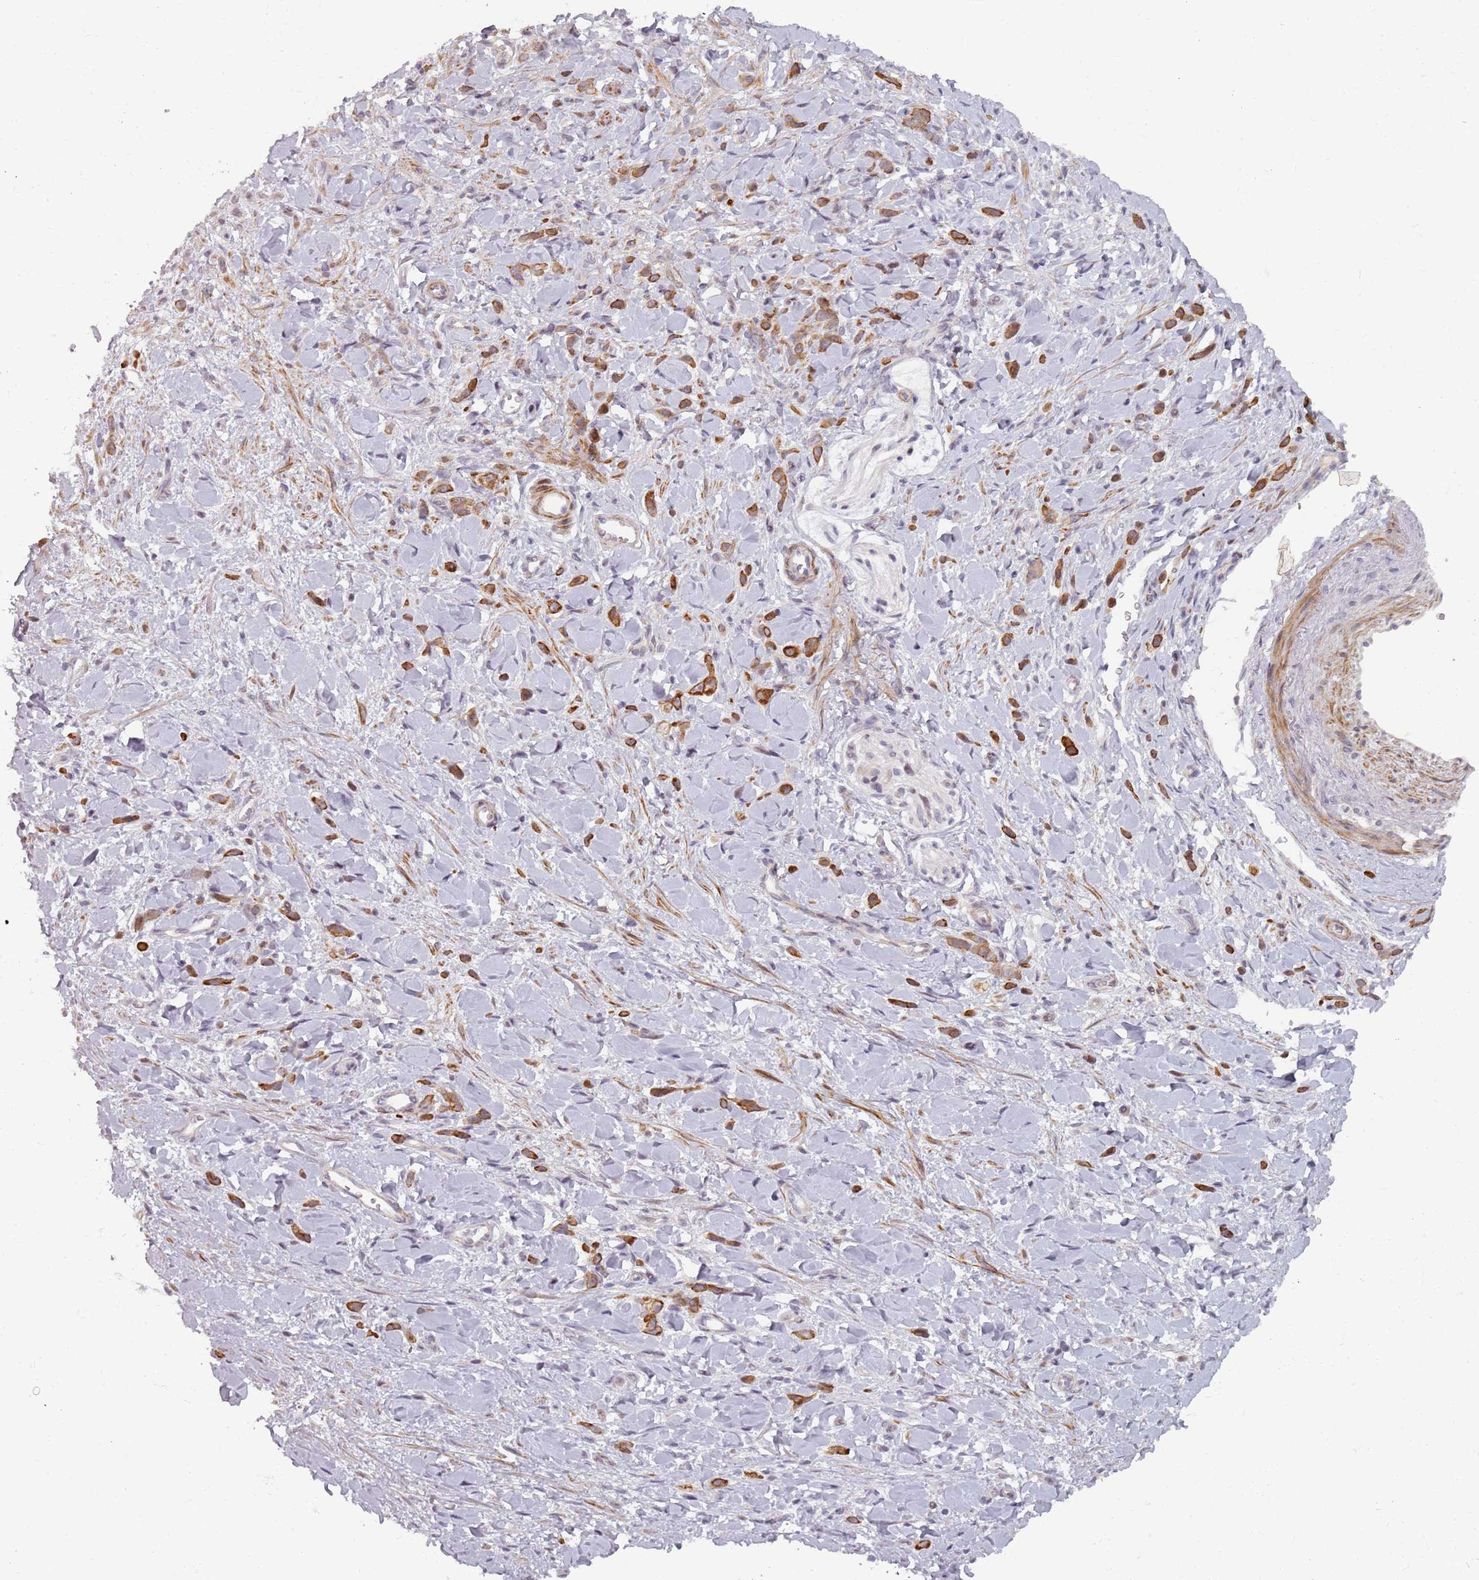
{"staining": {"intensity": "strong", "quantity": ">75%", "location": "cytoplasmic/membranous"}, "tissue": "stomach cancer", "cell_type": "Tumor cells", "image_type": "cancer", "snomed": [{"axis": "morphology", "description": "Normal tissue, NOS"}, {"axis": "morphology", "description": "Adenocarcinoma, NOS"}, {"axis": "topography", "description": "Stomach"}], "caption": "Immunohistochemistry (IHC) staining of stomach cancer (adenocarcinoma), which reveals high levels of strong cytoplasmic/membranous staining in about >75% of tumor cells indicating strong cytoplasmic/membranous protein positivity. The staining was performed using DAB (3,3'-diaminobenzidine) (brown) for protein detection and nuclei were counterstained in hematoxylin (blue).", "gene": "RPS6KA2", "patient": {"sex": "male", "age": 82}}